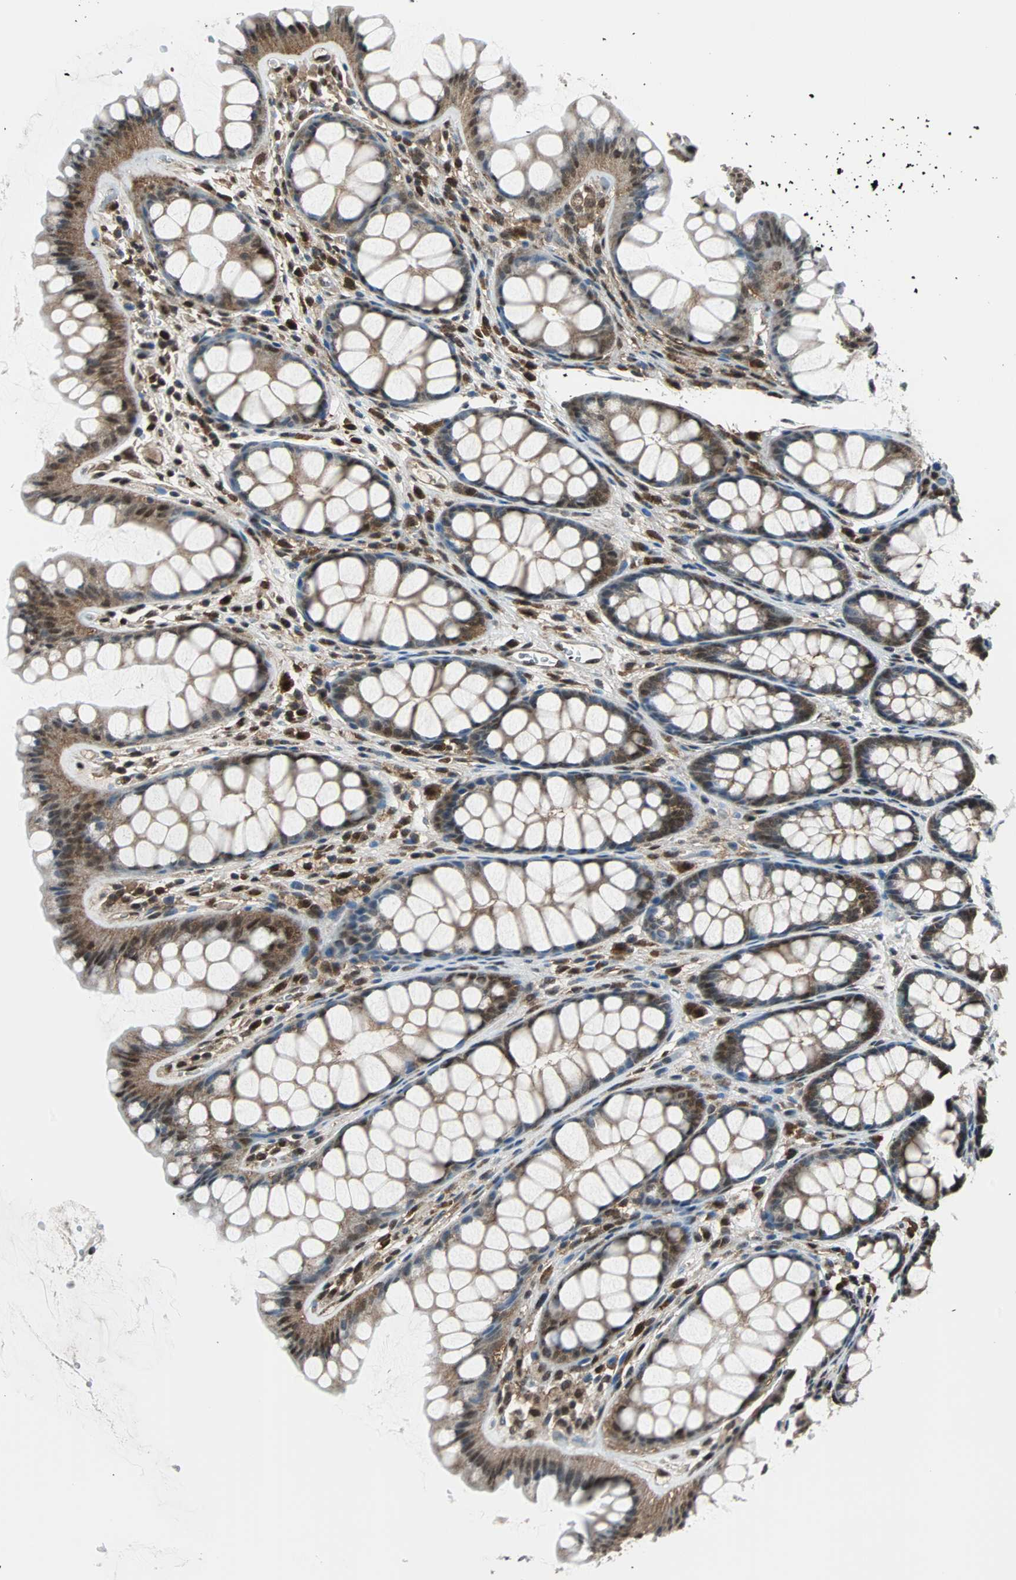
{"staining": {"intensity": "weak", "quantity": ">75%", "location": "cytoplasmic/membranous"}, "tissue": "colon", "cell_type": "Endothelial cells", "image_type": "normal", "snomed": [{"axis": "morphology", "description": "Normal tissue, NOS"}, {"axis": "topography", "description": "Colon"}], "caption": "Weak cytoplasmic/membranous positivity is seen in about >75% of endothelial cells in unremarkable colon.", "gene": "VCP", "patient": {"sex": "female", "age": 55}}